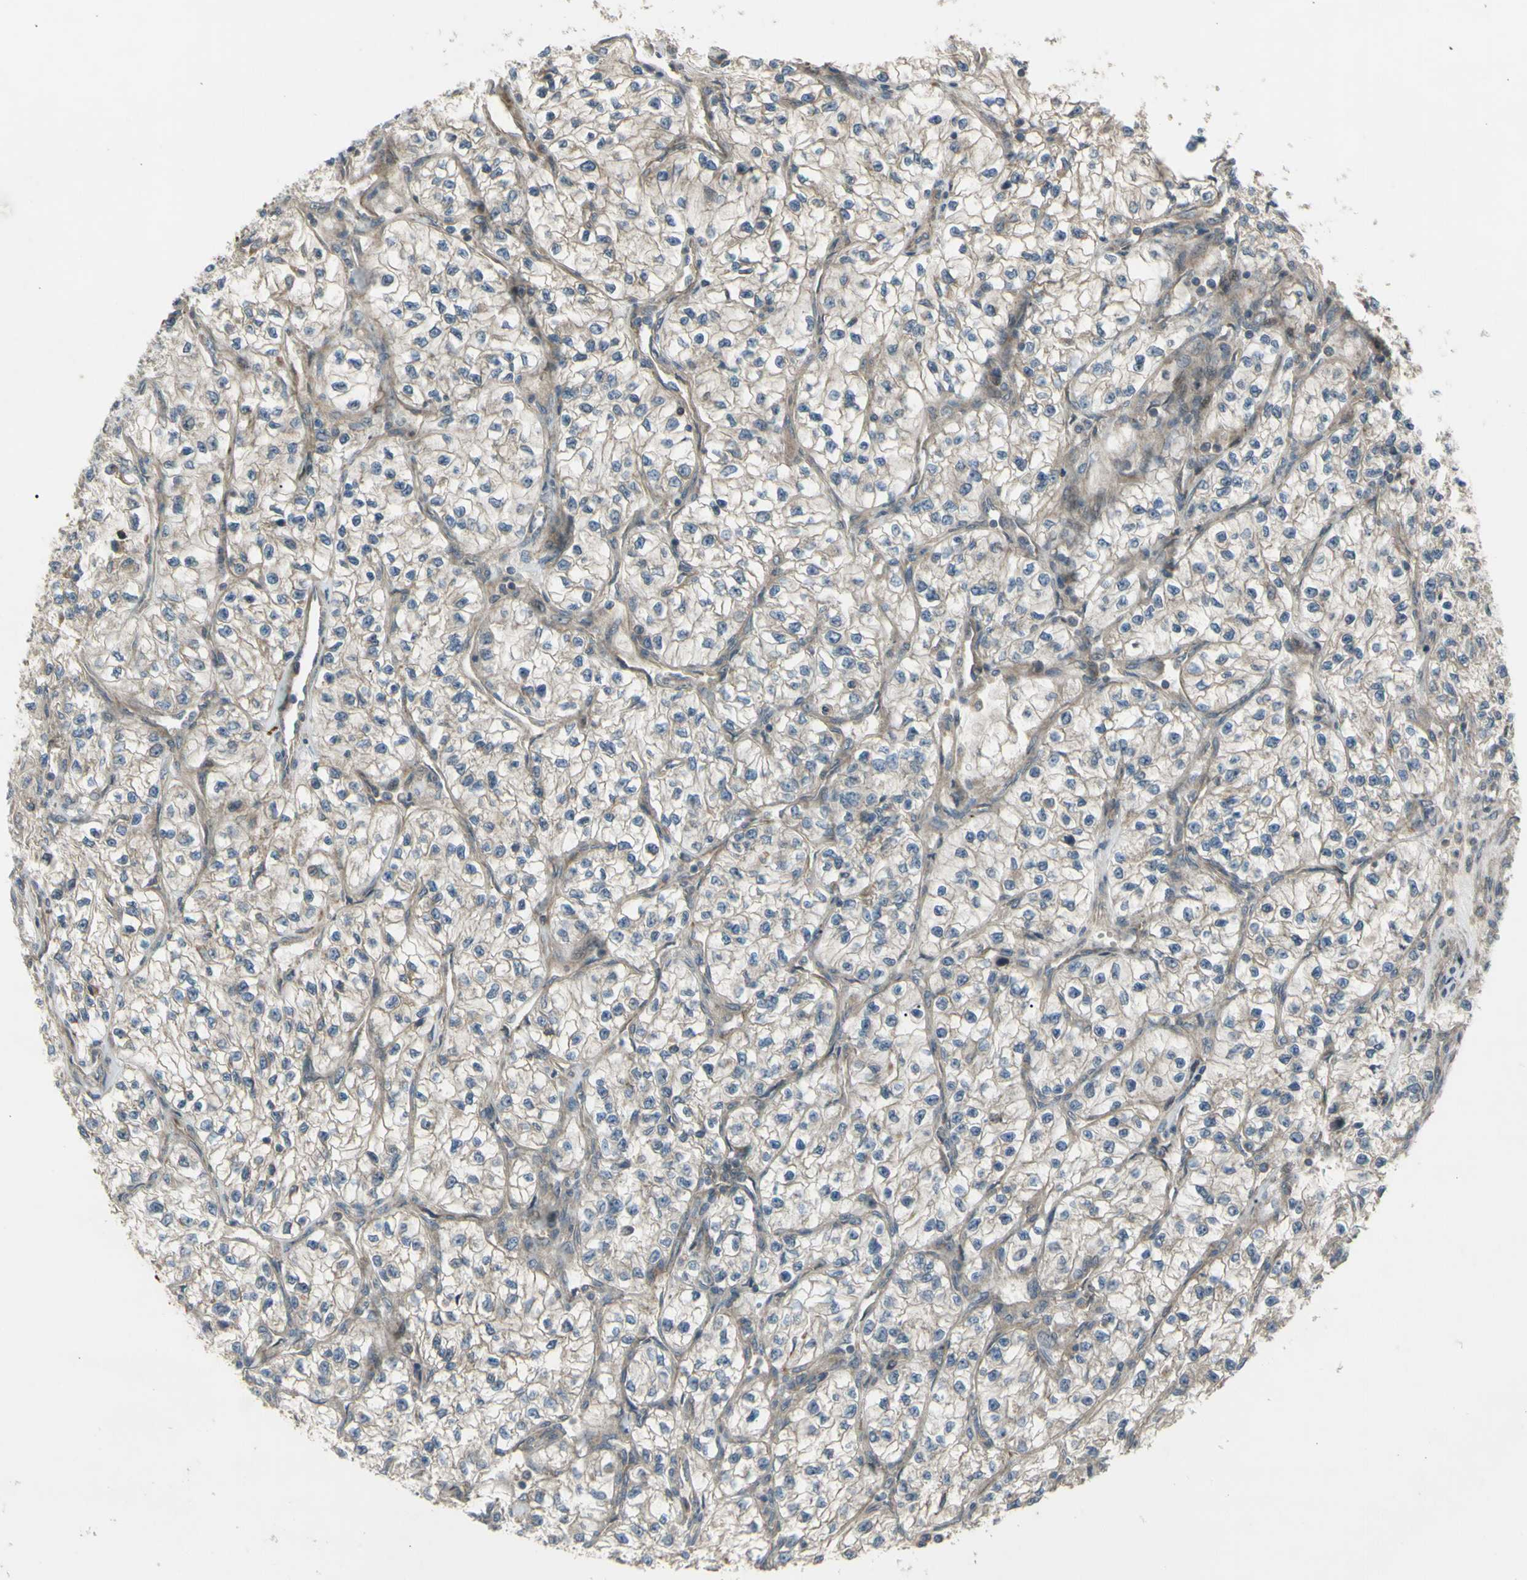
{"staining": {"intensity": "weak", "quantity": ">75%", "location": "cytoplasmic/membranous"}, "tissue": "renal cancer", "cell_type": "Tumor cells", "image_type": "cancer", "snomed": [{"axis": "morphology", "description": "Adenocarcinoma, NOS"}, {"axis": "topography", "description": "Kidney"}], "caption": "Renal cancer (adenocarcinoma) stained with a brown dye demonstrates weak cytoplasmic/membranous positive positivity in about >75% of tumor cells.", "gene": "FLII", "patient": {"sex": "female", "age": 57}}